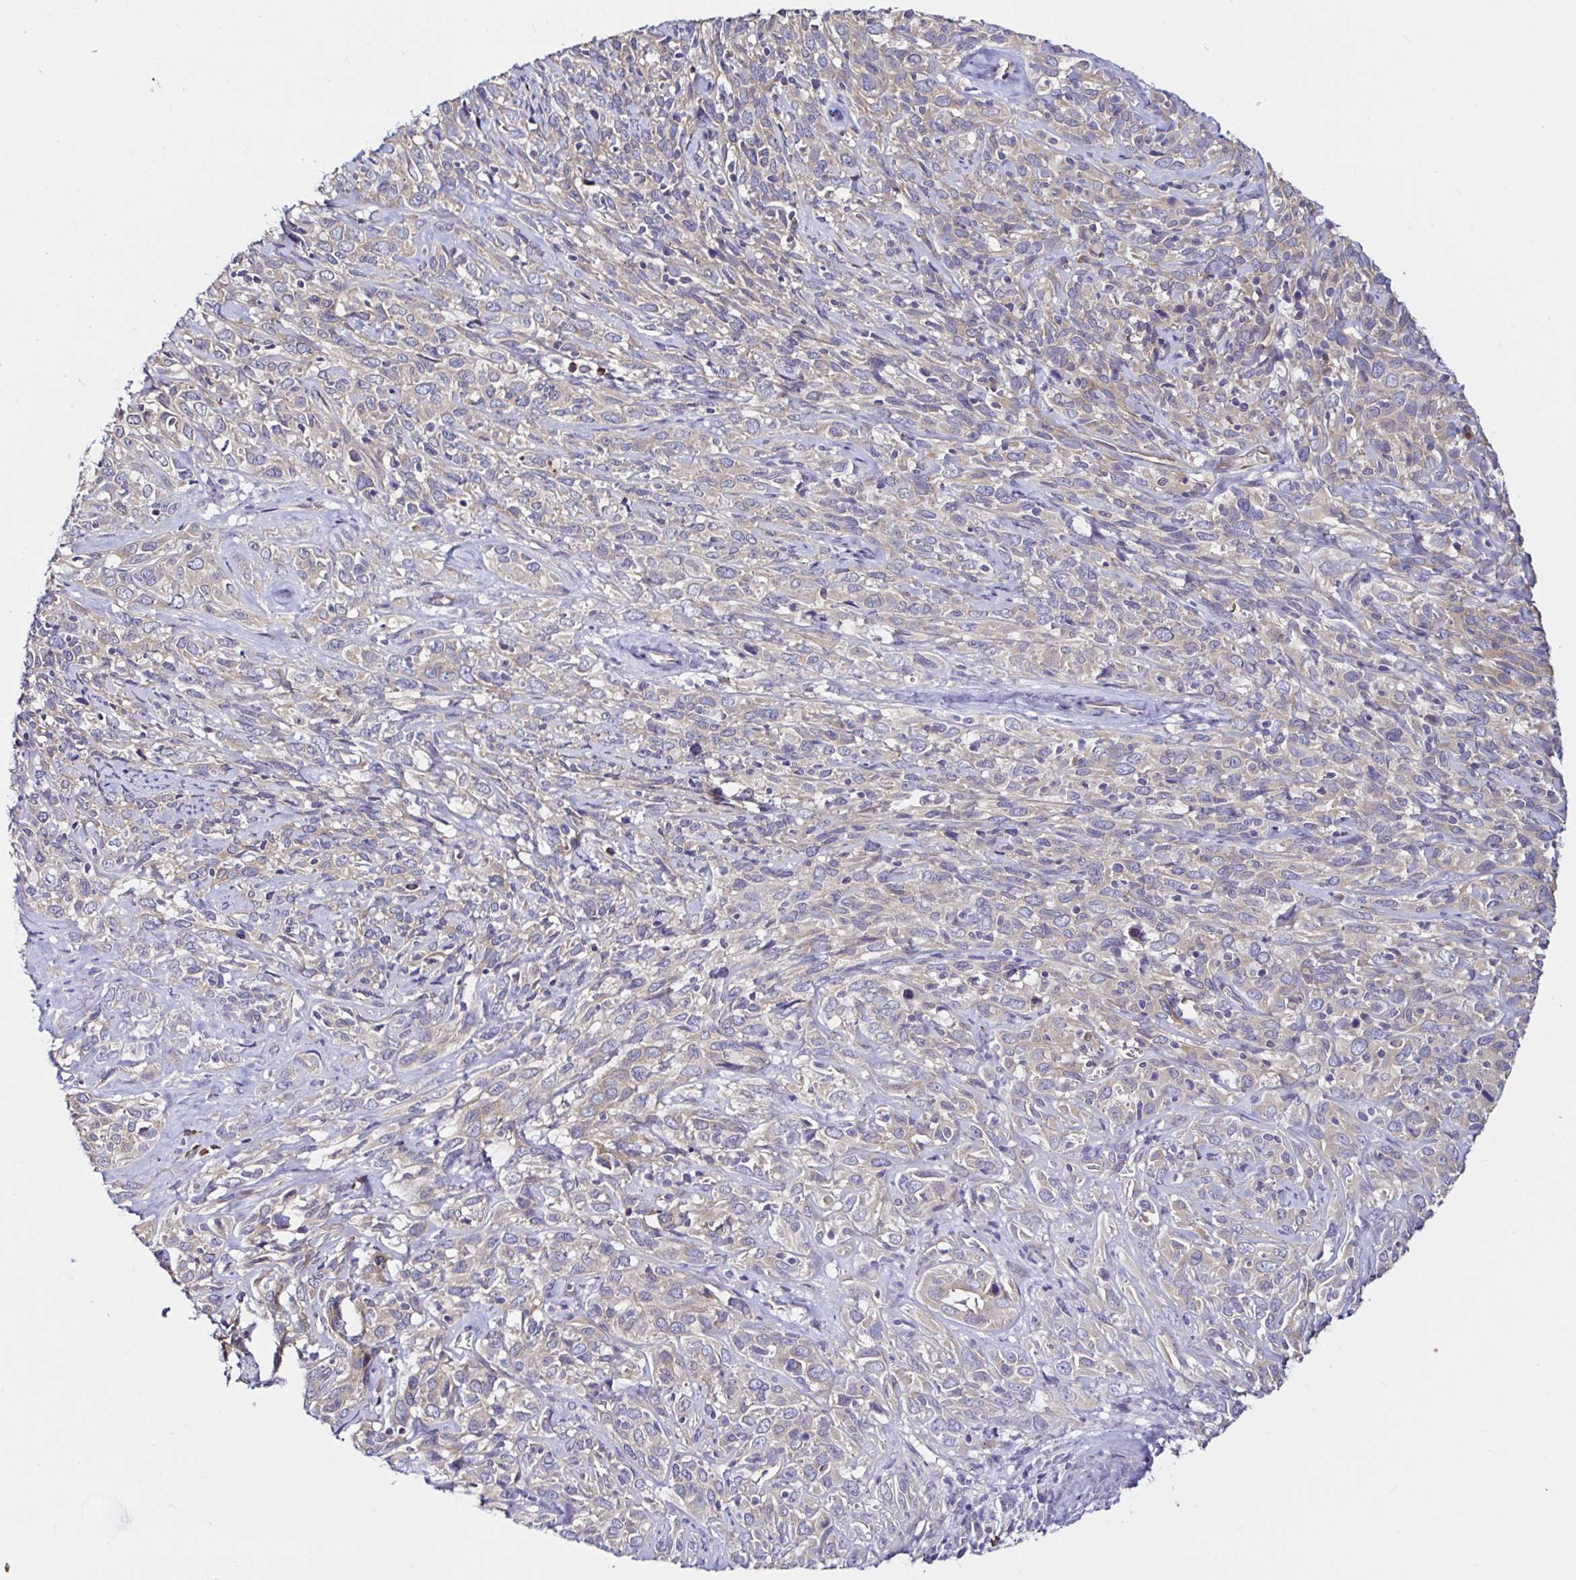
{"staining": {"intensity": "weak", "quantity": ">75%", "location": "cytoplasmic/membranous"}, "tissue": "cervical cancer", "cell_type": "Tumor cells", "image_type": "cancer", "snomed": [{"axis": "morphology", "description": "Normal tissue, NOS"}, {"axis": "morphology", "description": "Squamous cell carcinoma, NOS"}, {"axis": "topography", "description": "Cervix"}], "caption": "This image demonstrates IHC staining of human squamous cell carcinoma (cervical), with low weak cytoplasmic/membranous expression in approximately >75% of tumor cells.", "gene": "VSIG2", "patient": {"sex": "female", "age": 51}}